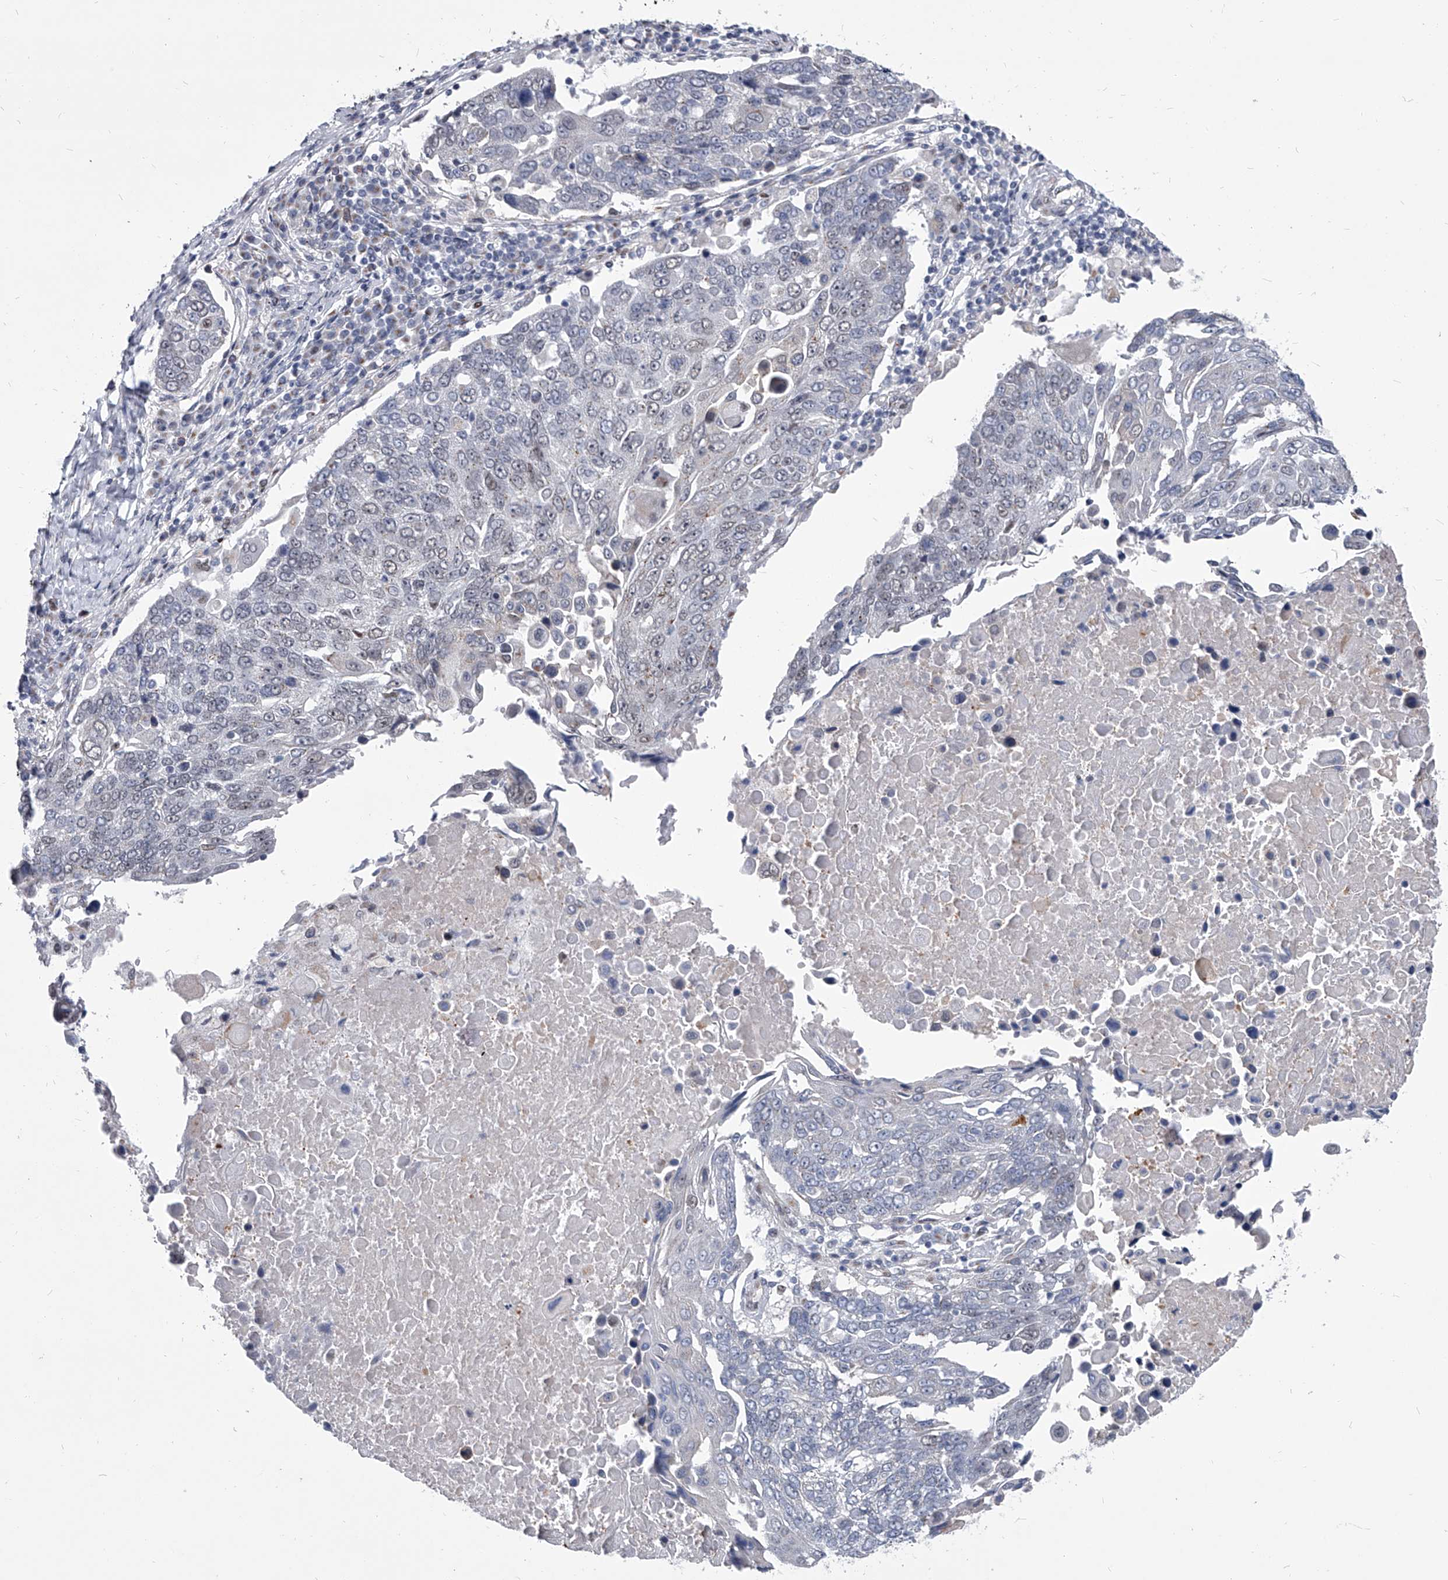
{"staining": {"intensity": "weak", "quantity": "<25%", "location": "nuclear"}, "tissue": "lung cancer", "cell_type": "Tumor cells", "image_type": "cancer", "snomed": [{"axis": "morphology", "description": "Squamous cell carcinoma, NOS"}, {"axis": "topography", "description": "Lung"}], "caption": "Immunohistochemistry image of neoplastic tissue: human lung cancer stained with DAB shows no significant protein positivity in tumor cells. Brightfield microscopy of IHC stained with DAB (3,3'-diaminobenzidine) (brown) and hematoxylin (blue), captured at high magnification.", "gene": "EVA1C", "patient": {"sex": "male", "age": 66}}